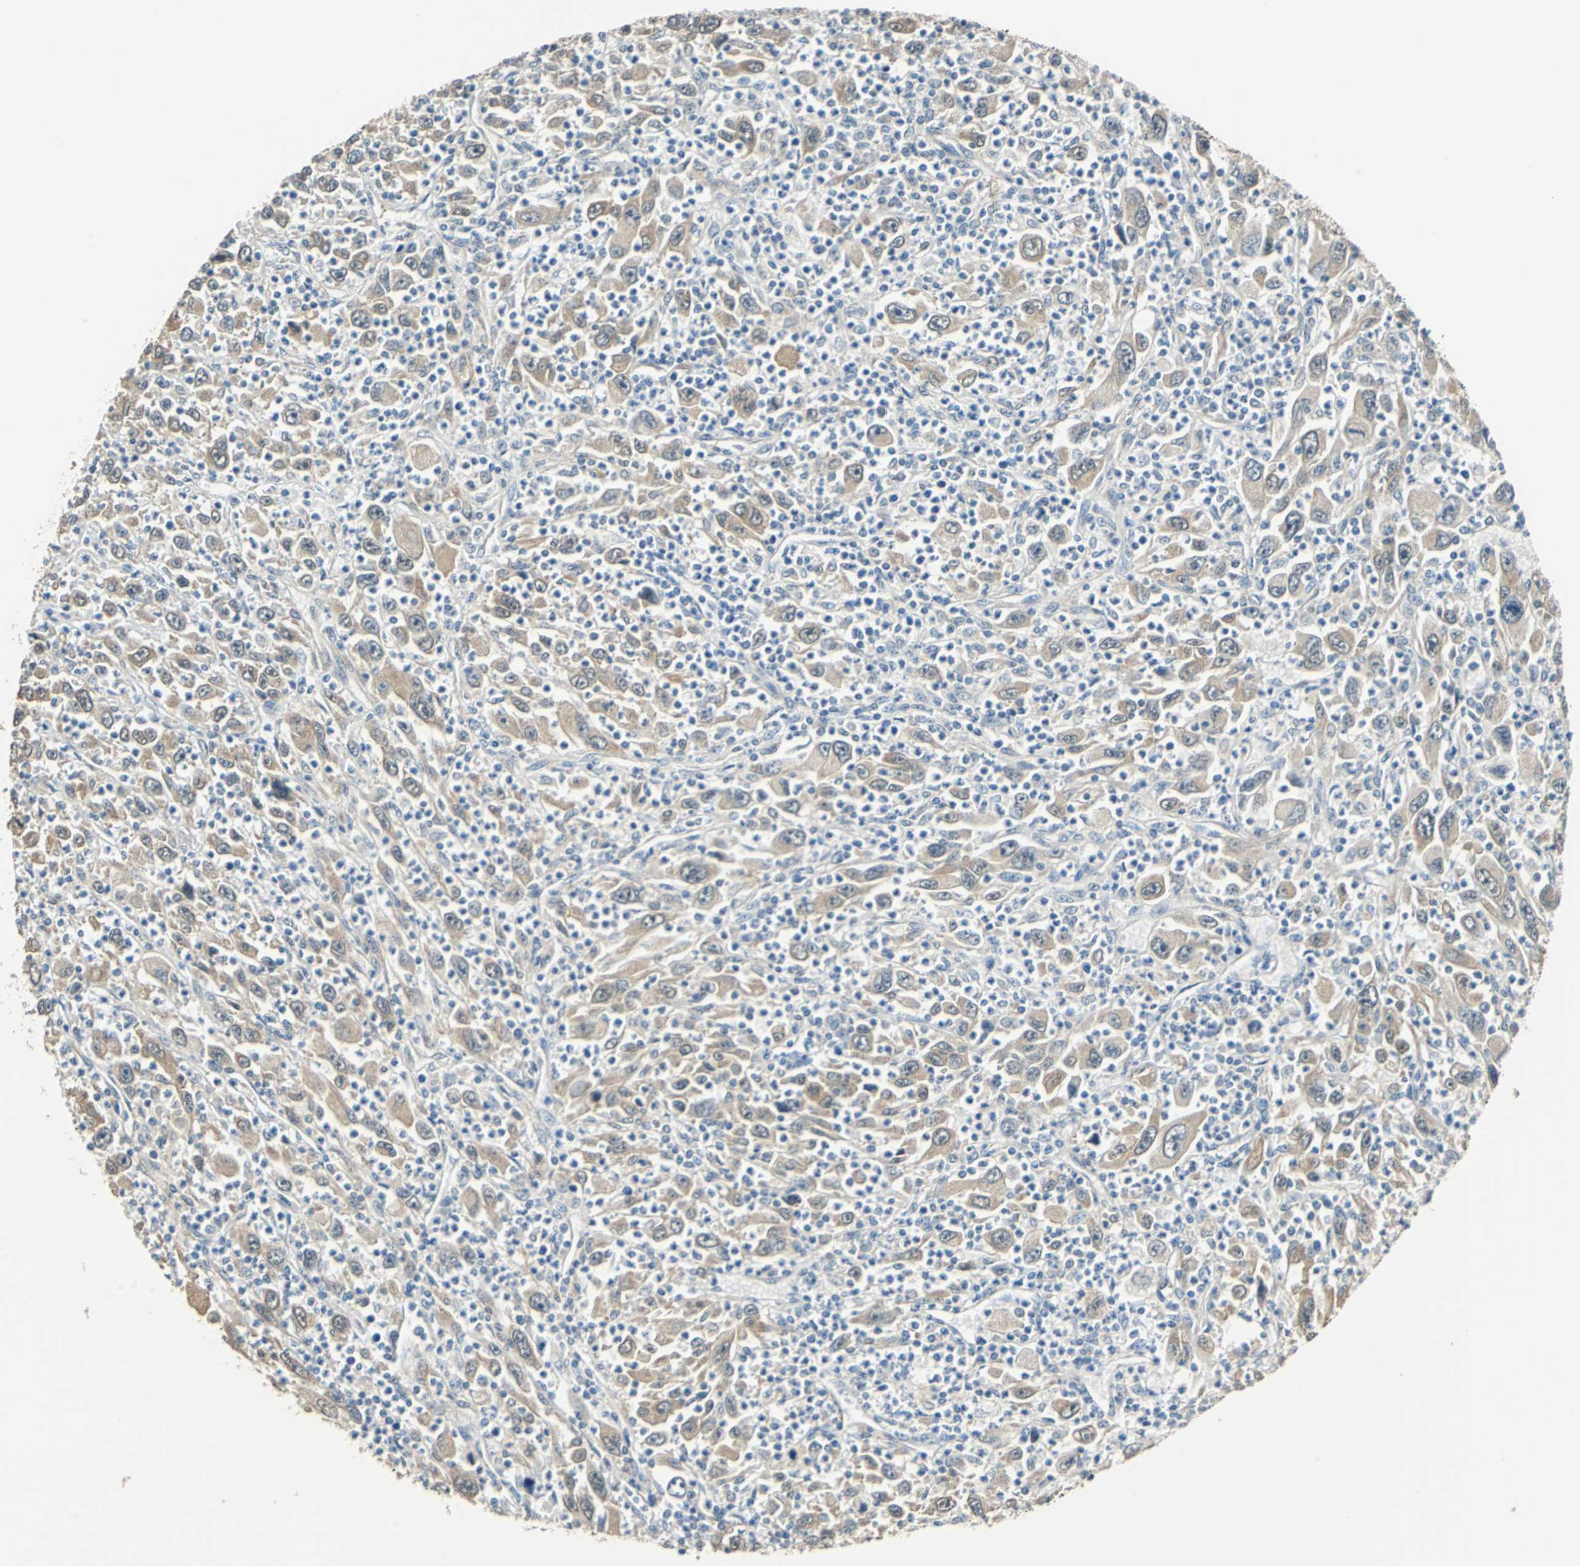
{"staining": {"intensity": "moderate", "quantity": ">75%", "location": "cytoplasmic/membranous"}, "tissue": "melanoma", "cell_type": "Tumor cells", "image_type": "cancer", "snomed": [{"axis": "morphology", "description": "Malignant melanoma, Metastatic site"}, {"axis": "topography", "description": "Skin"}], "caption": "Protein staining shows moderate cytoplasmic/membranous staining in approximately >75% of tumor cells in malignant melanoma (metastatic site). (DAB (3,3'-diaminobenzidine) IHC with brightfield microscopy, high magnification).", "gene": "FKBP4", "patient": {"sex": "female", "age": 56}}